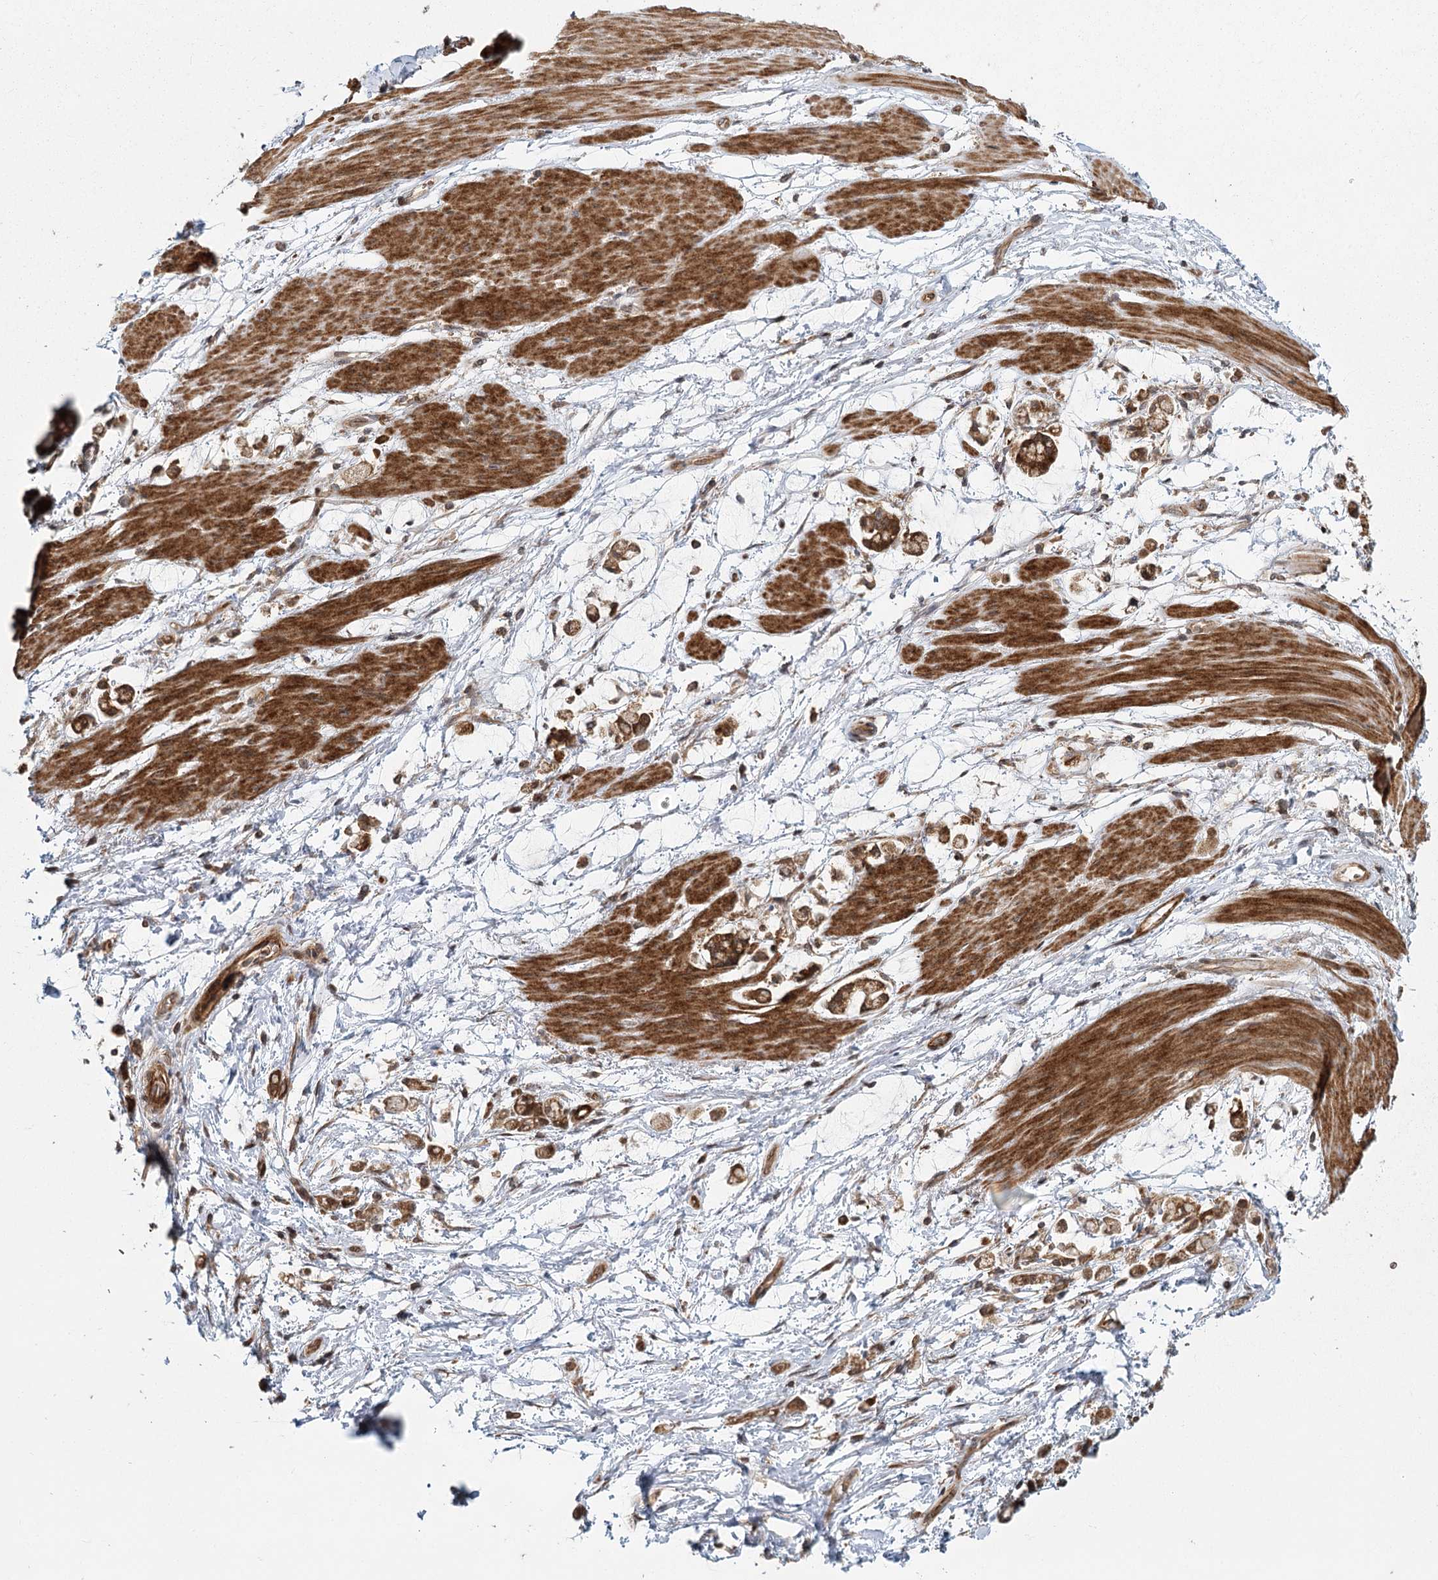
{"staining": {"intensity": "strong", "quantity": ">75%", "location": "cytoplasmic/membranous"}, "tissue": "stomach cancer", "cell_type": "Tumor cells", "image_type": "cancer", "snomed": [{"axis": "morphology", "description": "Adenocarcinoma, NOS"}, {"axis": "topography", "description": "Stomach"}], "caption": "The micrograph exhibits staining of stomach cancer, revealing strong cytoplasmic/membranous protein positivity (brown color) within tumor cells.", "gene": "RAPGEF6", "patient": {"sex": "female", "age": 60}}